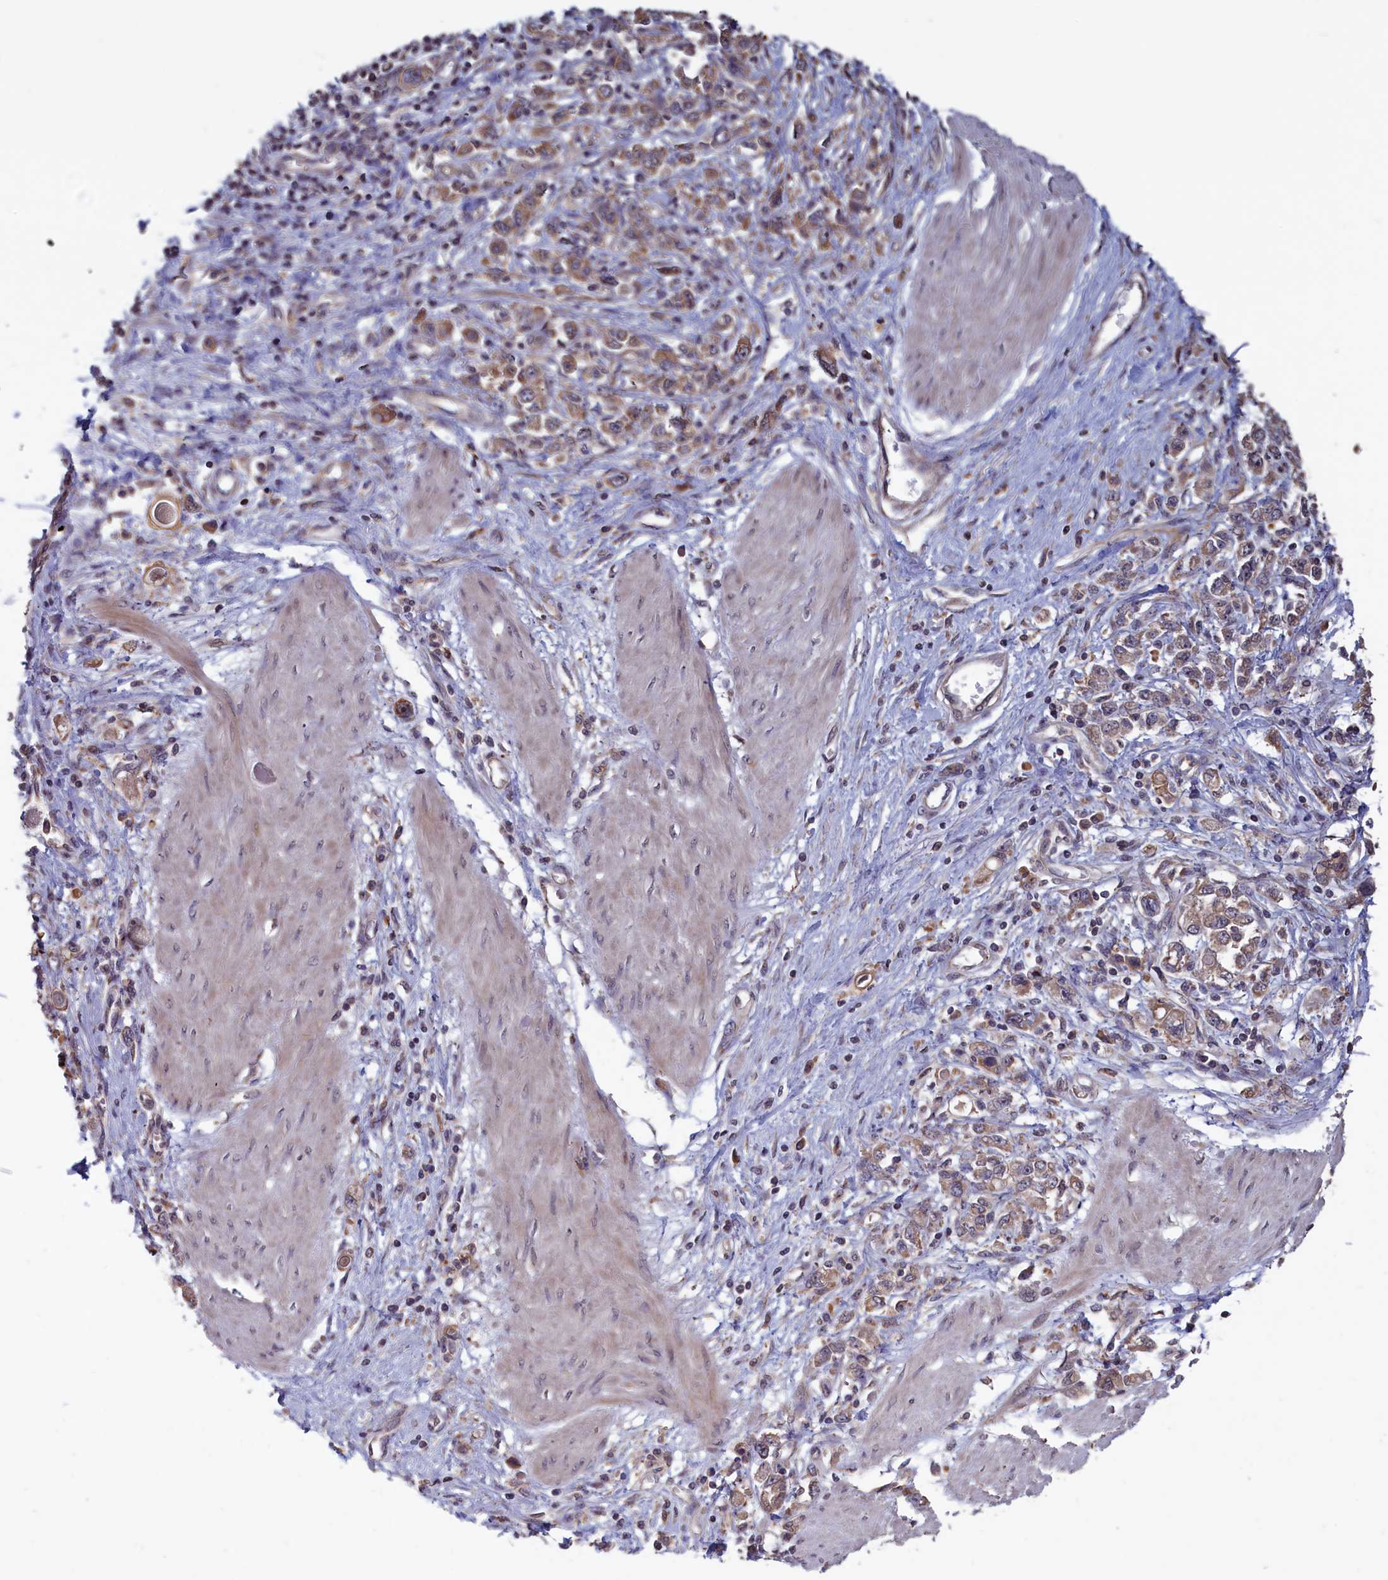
{"staining": {"intensity": "moderate", "quantity": ">75%", "location": "cytoplasmic/membranous"}, "tissue": "stomach cancer", "cell_type": "Tumor cells", "image_type": "cancer", "snomed": [{"axis": "morphology", "description": "Adenocarcinoma, NOS"}, {"axis": "topography", "description": "Stomach"}], "caption": "The image reveals a brown stain indicating the presence of a protein in the cytoplasmic/membranous of tumor cells in adenocarcinoma (stomach).", "gene": "CACTIN", "patient": {"sex": "female", "age": 76}}